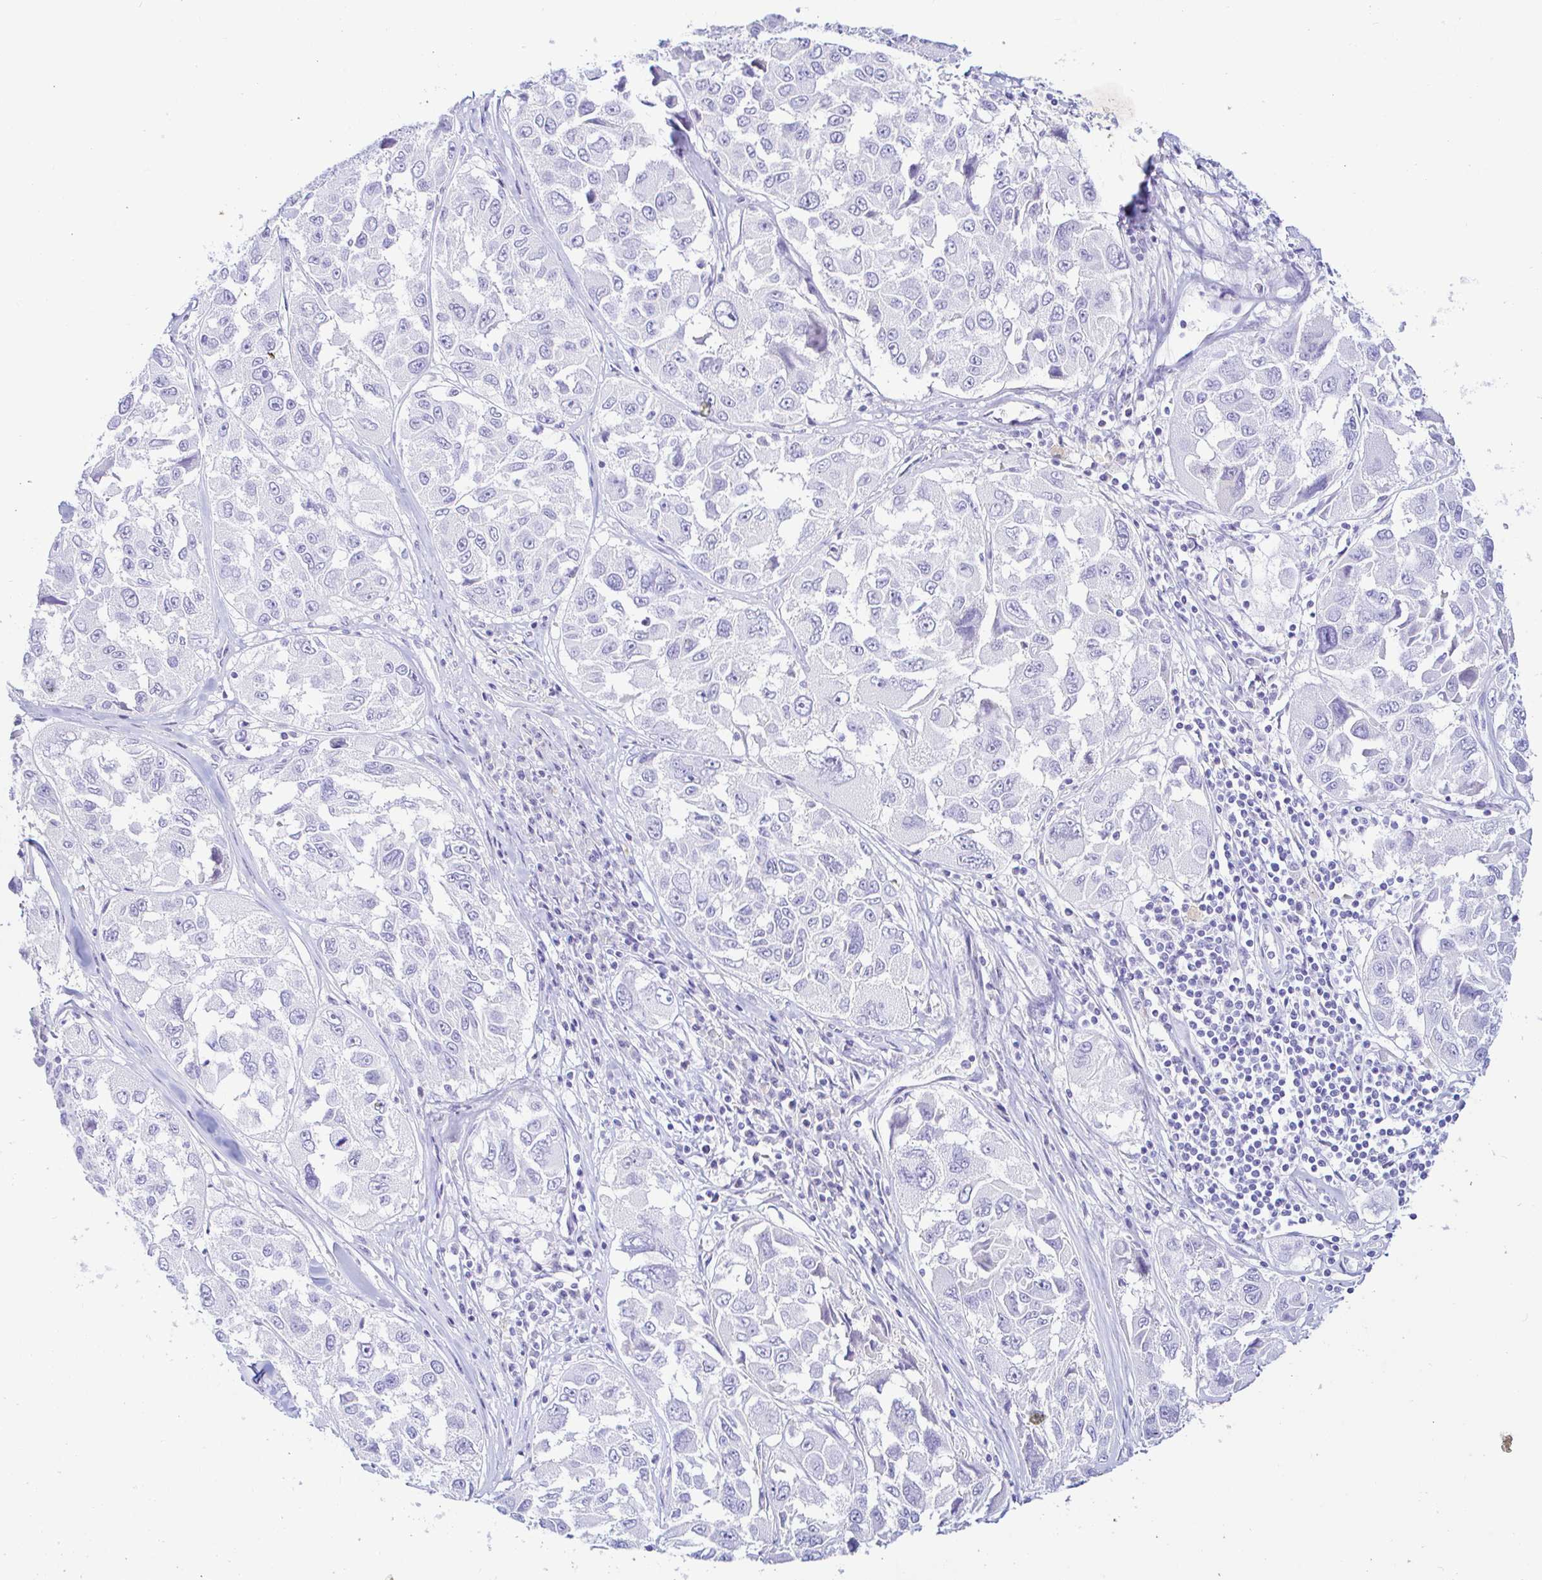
{"staining": {"intensity": "negative", "quantity": "none", "location": "none"}, "tissue": "melanoma", "cell_type": "Tumor cells", "image_type": "cancer", "snomed": [{"axis": "morphology", "description": "Malignant melanoma, NOS"}, {"axis": "topography", "description": "Skin"}], "caption": "An immunohistochemistry (IHC) photomicrograph of malignant melanoma is shown. There is no staining in tumor cells of malignant melanoma. Brightfield microscopy of immunohistochemistry (IHC) stained with DAB (3,3'-diaminobenzidine) (brown) and hematoxylin (blue), captured at high magnification.", "gene": "PINLYP", "patient": {"sex": "female", "age": 66}}